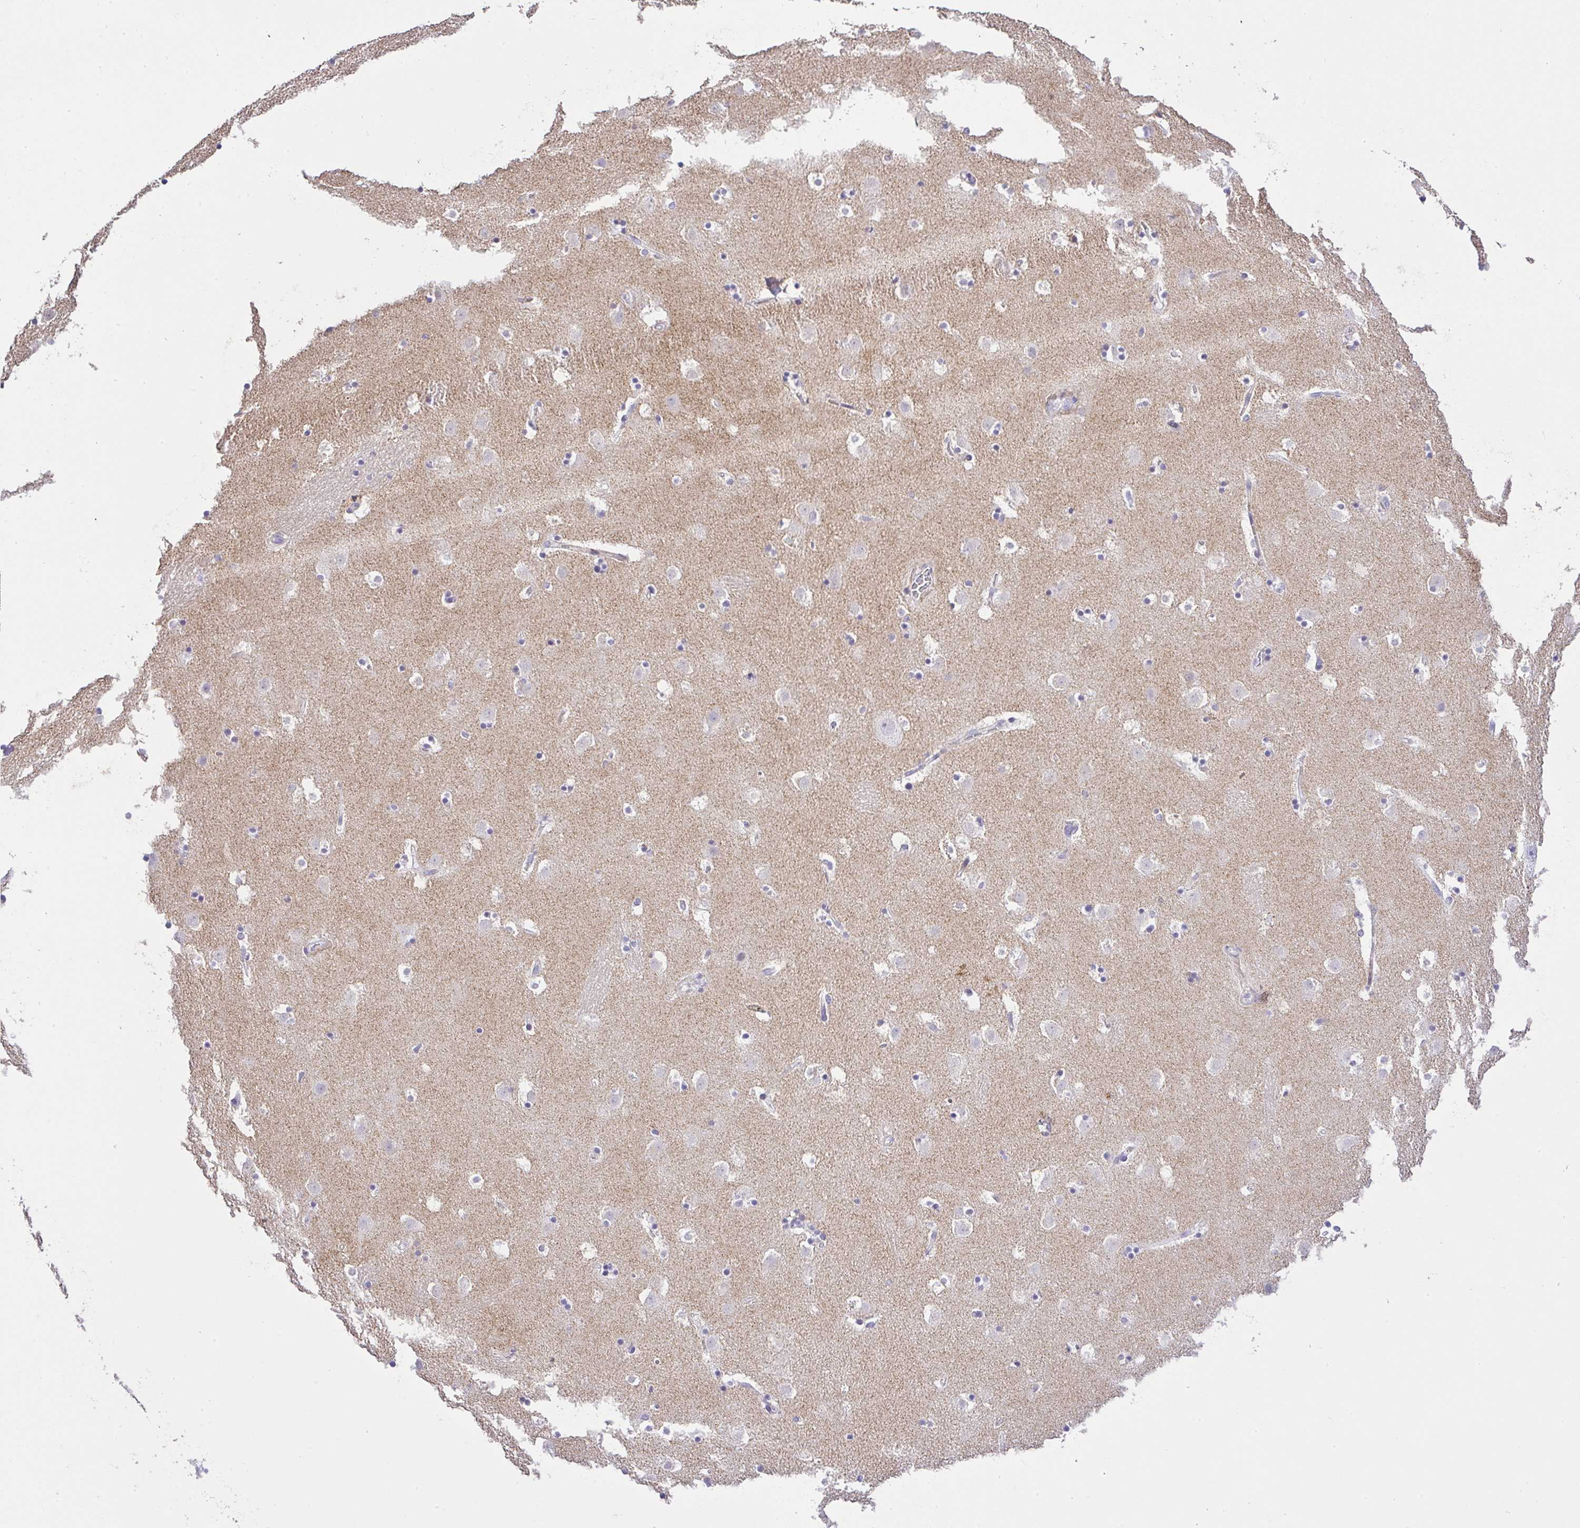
{"staining": {"intensity": "negative", "quantity": "none", "location": "none"}, "tissue": "caudate", "cell_type": "Glial cells", "image_type": "normal", "snomed": [{"axis": "morphology", "description": "Normal tissue, NOS"}, {"axis": "topography", "description": "Lateral ventricle wall"}], "caption": "Protein analysis of benign caudate exhibits no significant expression in glial cells. Nuclei are stained in blue.", "gene": "CTU1", "patient": {"sex": "male", "age": 37}}